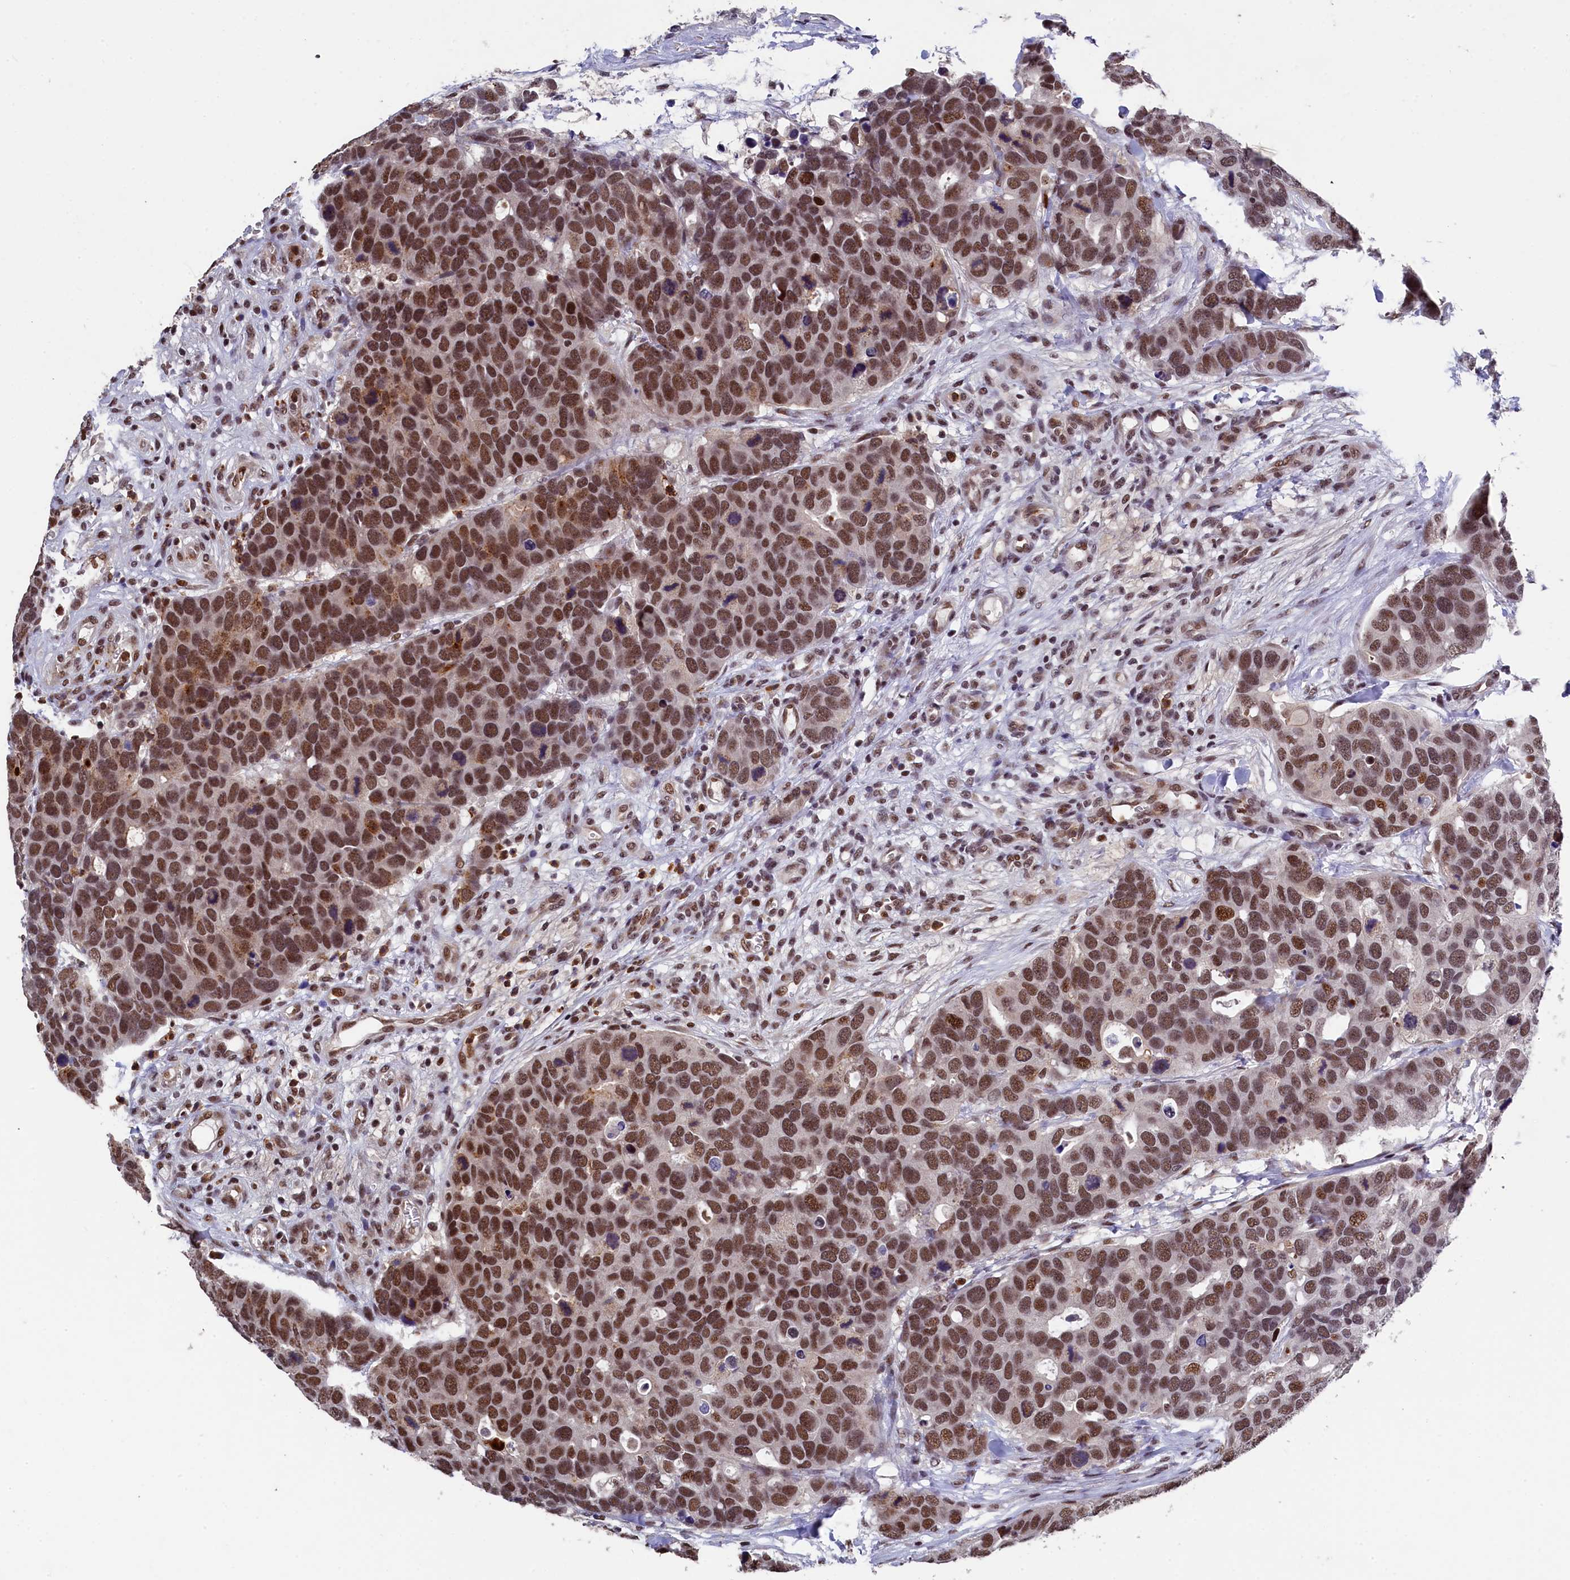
{"staining": {"intensity": "moderate", "quantity": ">75%", "location": "nuclear"}, "tissue": "breast cancer", "cell_type": "Tumor cells", "image_type": "cancer", "snomed": [{"axis": "morphology", "description": "Duct carcinoma"}, {"axis": "topography", "description": "Breast"}], "caption": "Brown immunohistochemical staining in human breast cancer demonstrates moderate nuclear positivity in about >75% of tumor cells.", "gene": "ADIG", "patient": {"sex": "female", "age": 83}}